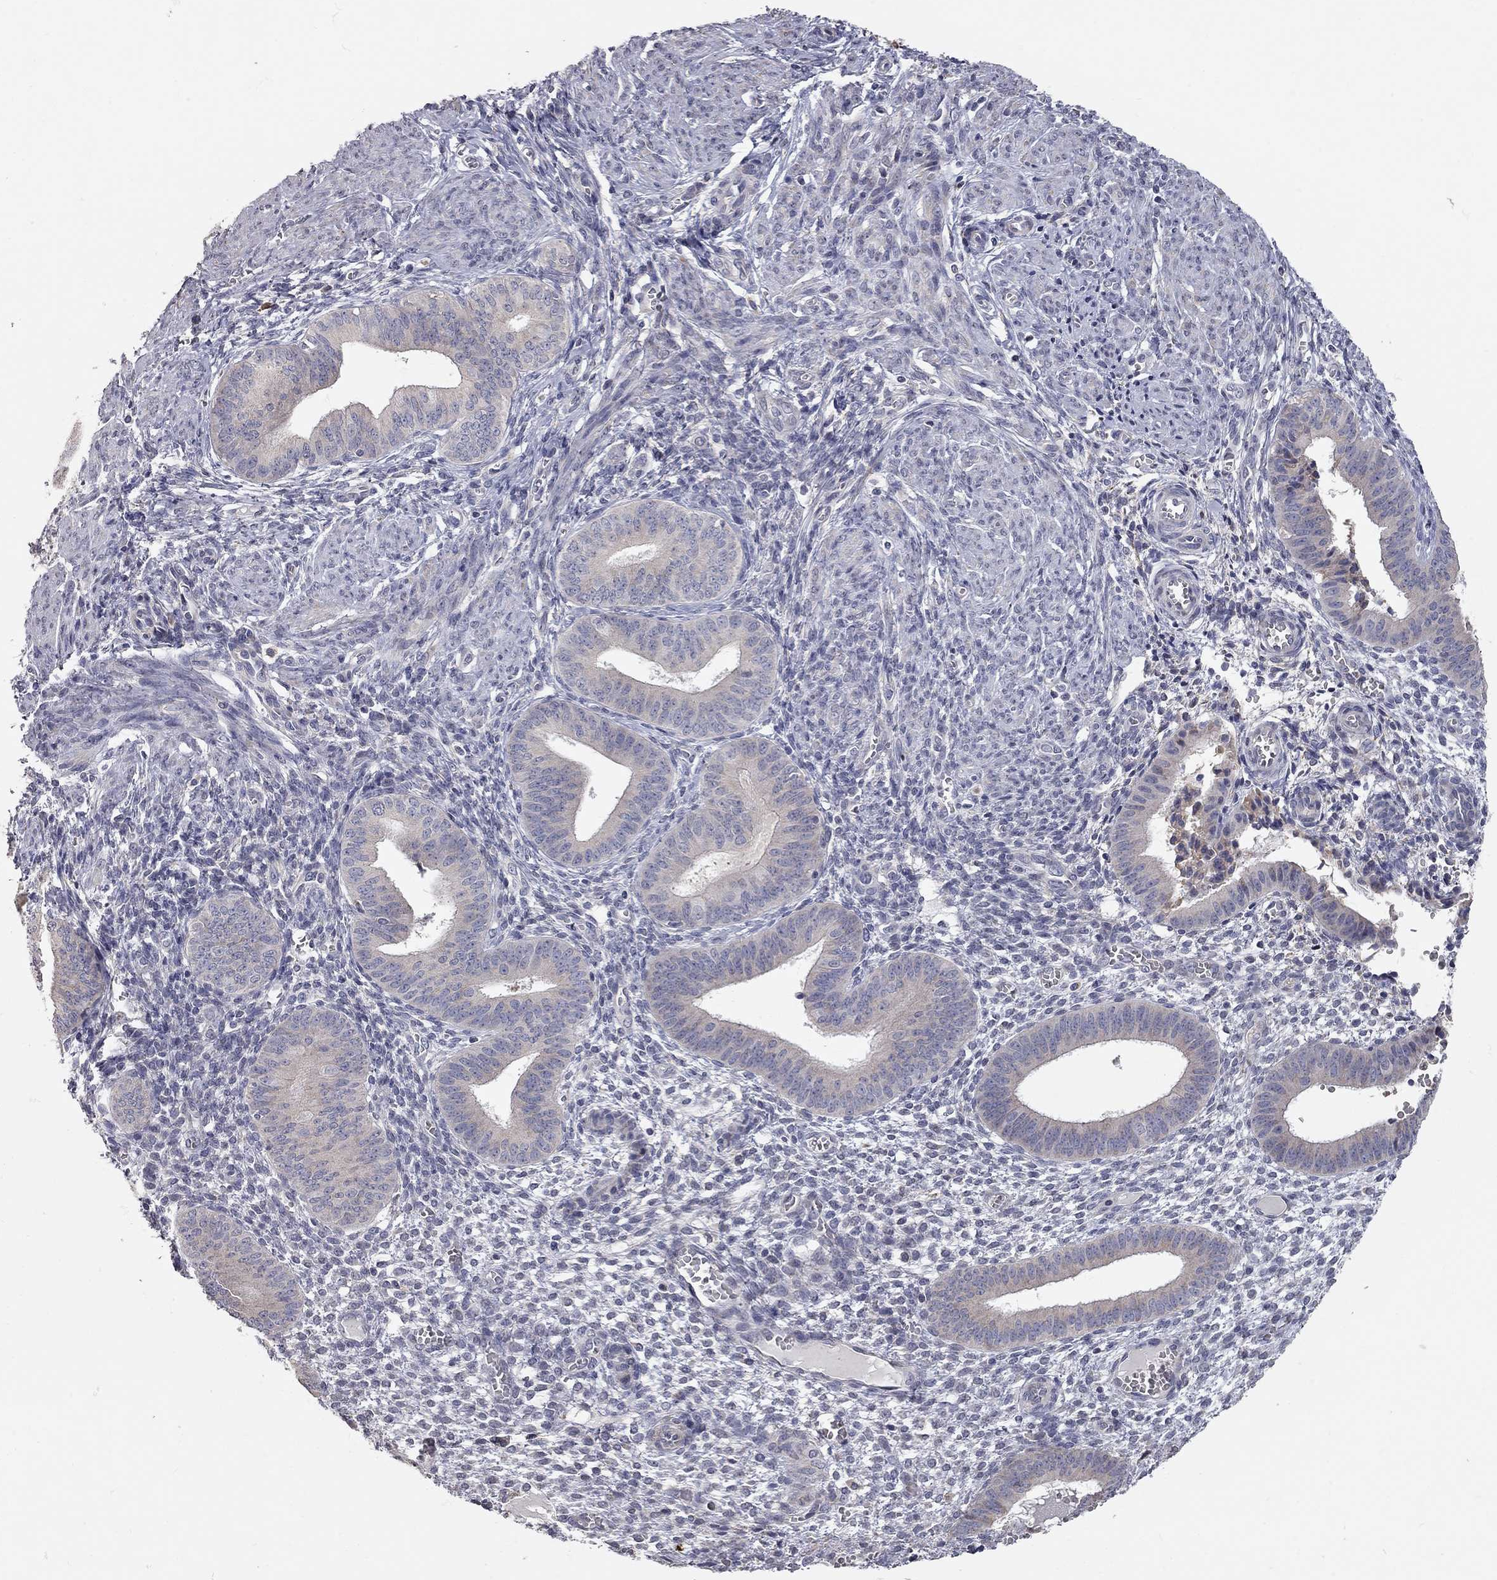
{"staining": {"intensity": "negative", "quantity": "none", "location": "none"}, "tissue": "endometrium", "cell_type": "Cells in endometrial stroma", "image_type": "normal", "snomed": [{"axis": "morphology", "description": "Normal tissue, NOS"}, {"axis": "topography", "description": "Endometrium"}], "caption": "Immunohistochemistry (IHC) image of benign endometrium stained for a protein (brown), which shows no staining in cells in endometrial stroma. (DAB immunohistochemistry visualized using brightfield microscopy, high magnification).", "gene": "XAGE2", "patient": {"sex": "female", "age": 42}}